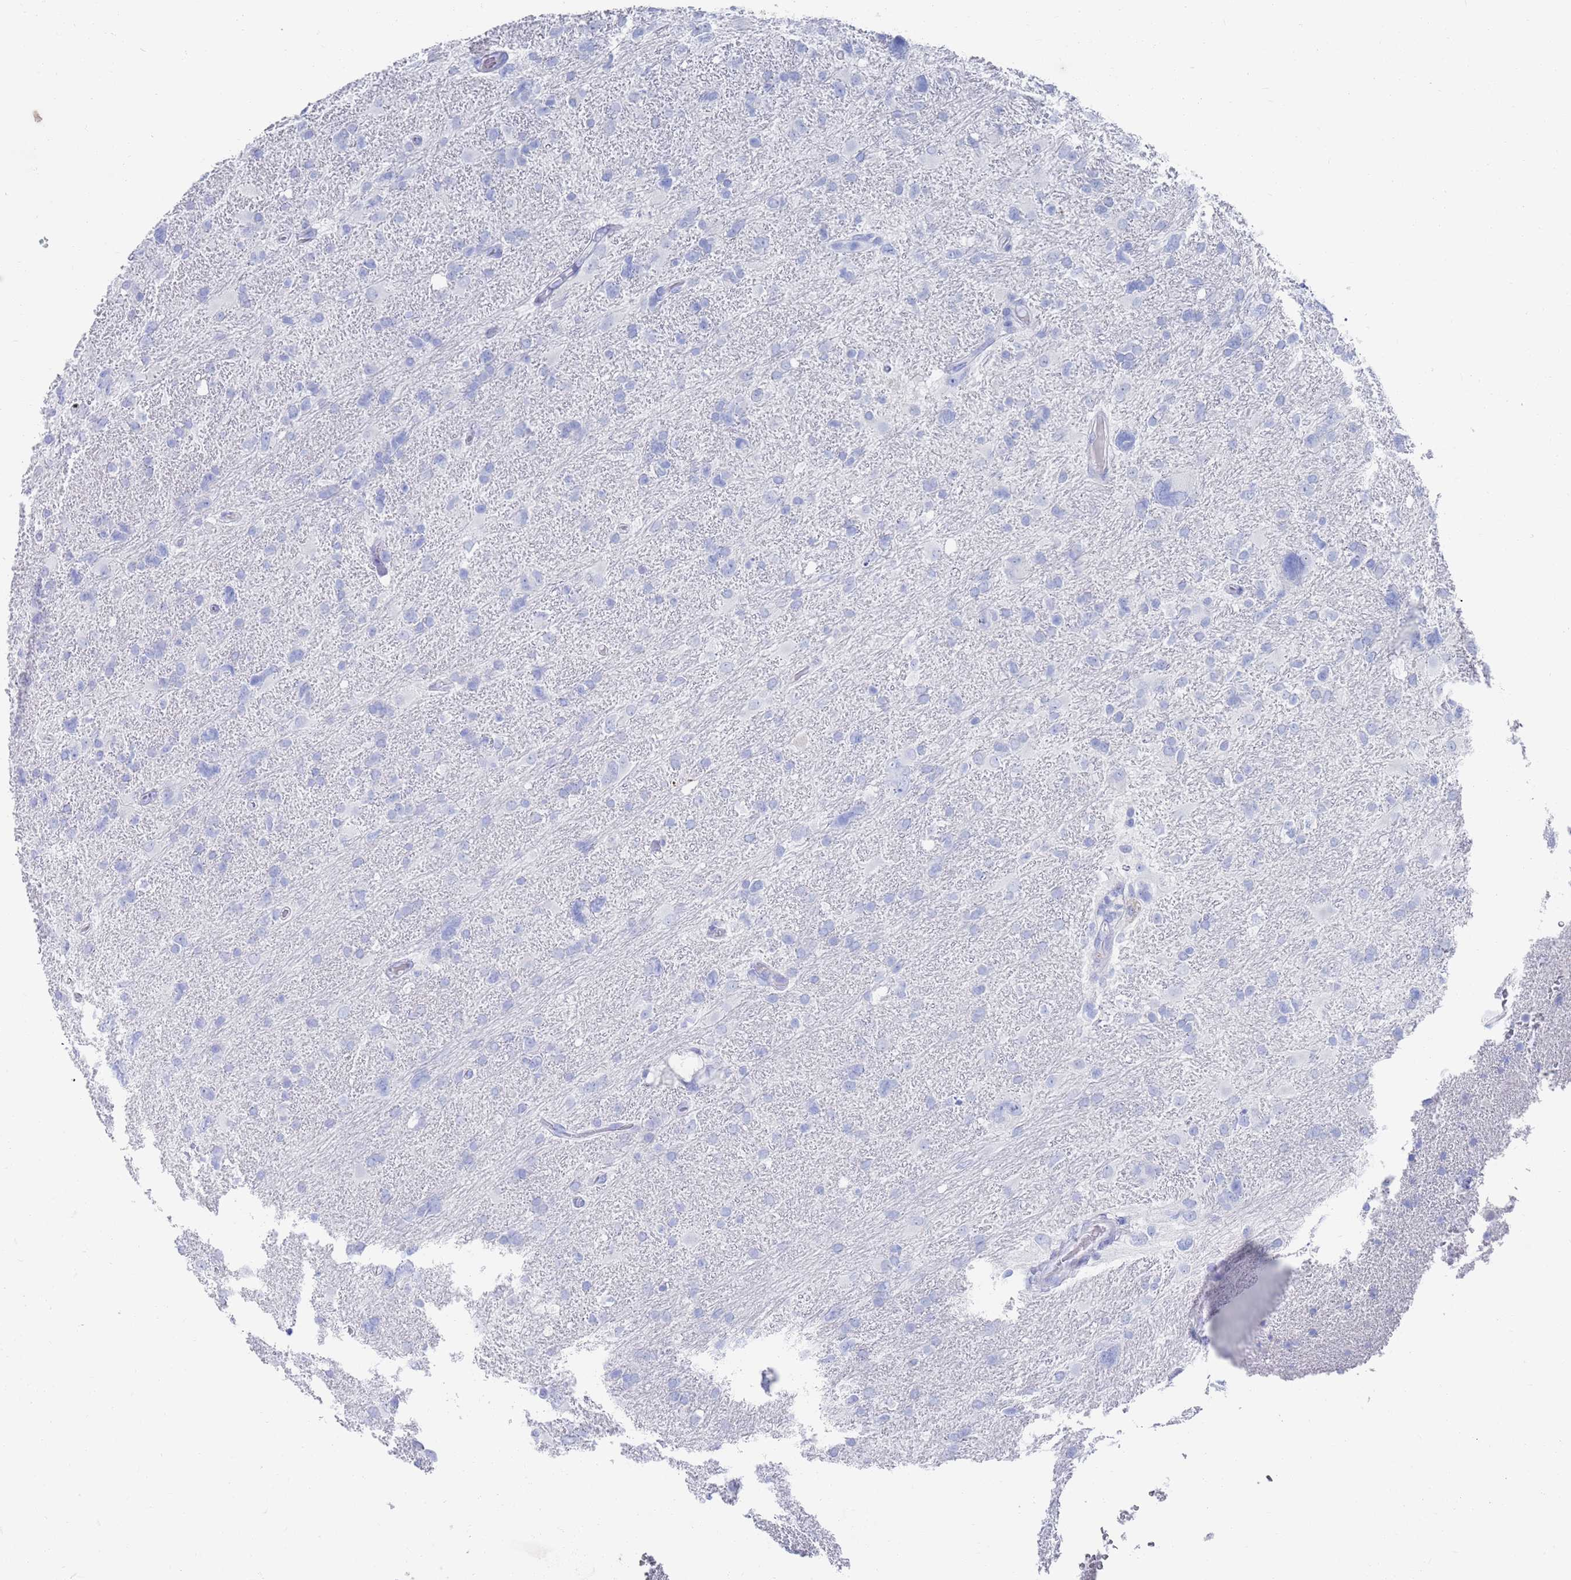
{"staining": {"intensity": "negative", "quantity": "none", "location": "none"}, "tissue": "glioma", "cell_type": "Tumor cells", "image_type": "cancer", "snomed": [{"axis": "morphology", "description": "Glioma, malignant, High grade"}, {"axis": "topography", "description": "Brain"}], "caption": "A histopathology image of human malignant glioma (high-grade) is negative for staining in tumor cells.", "gene": "MTMR2", "patient": {"sex": "male", "age": 61}}